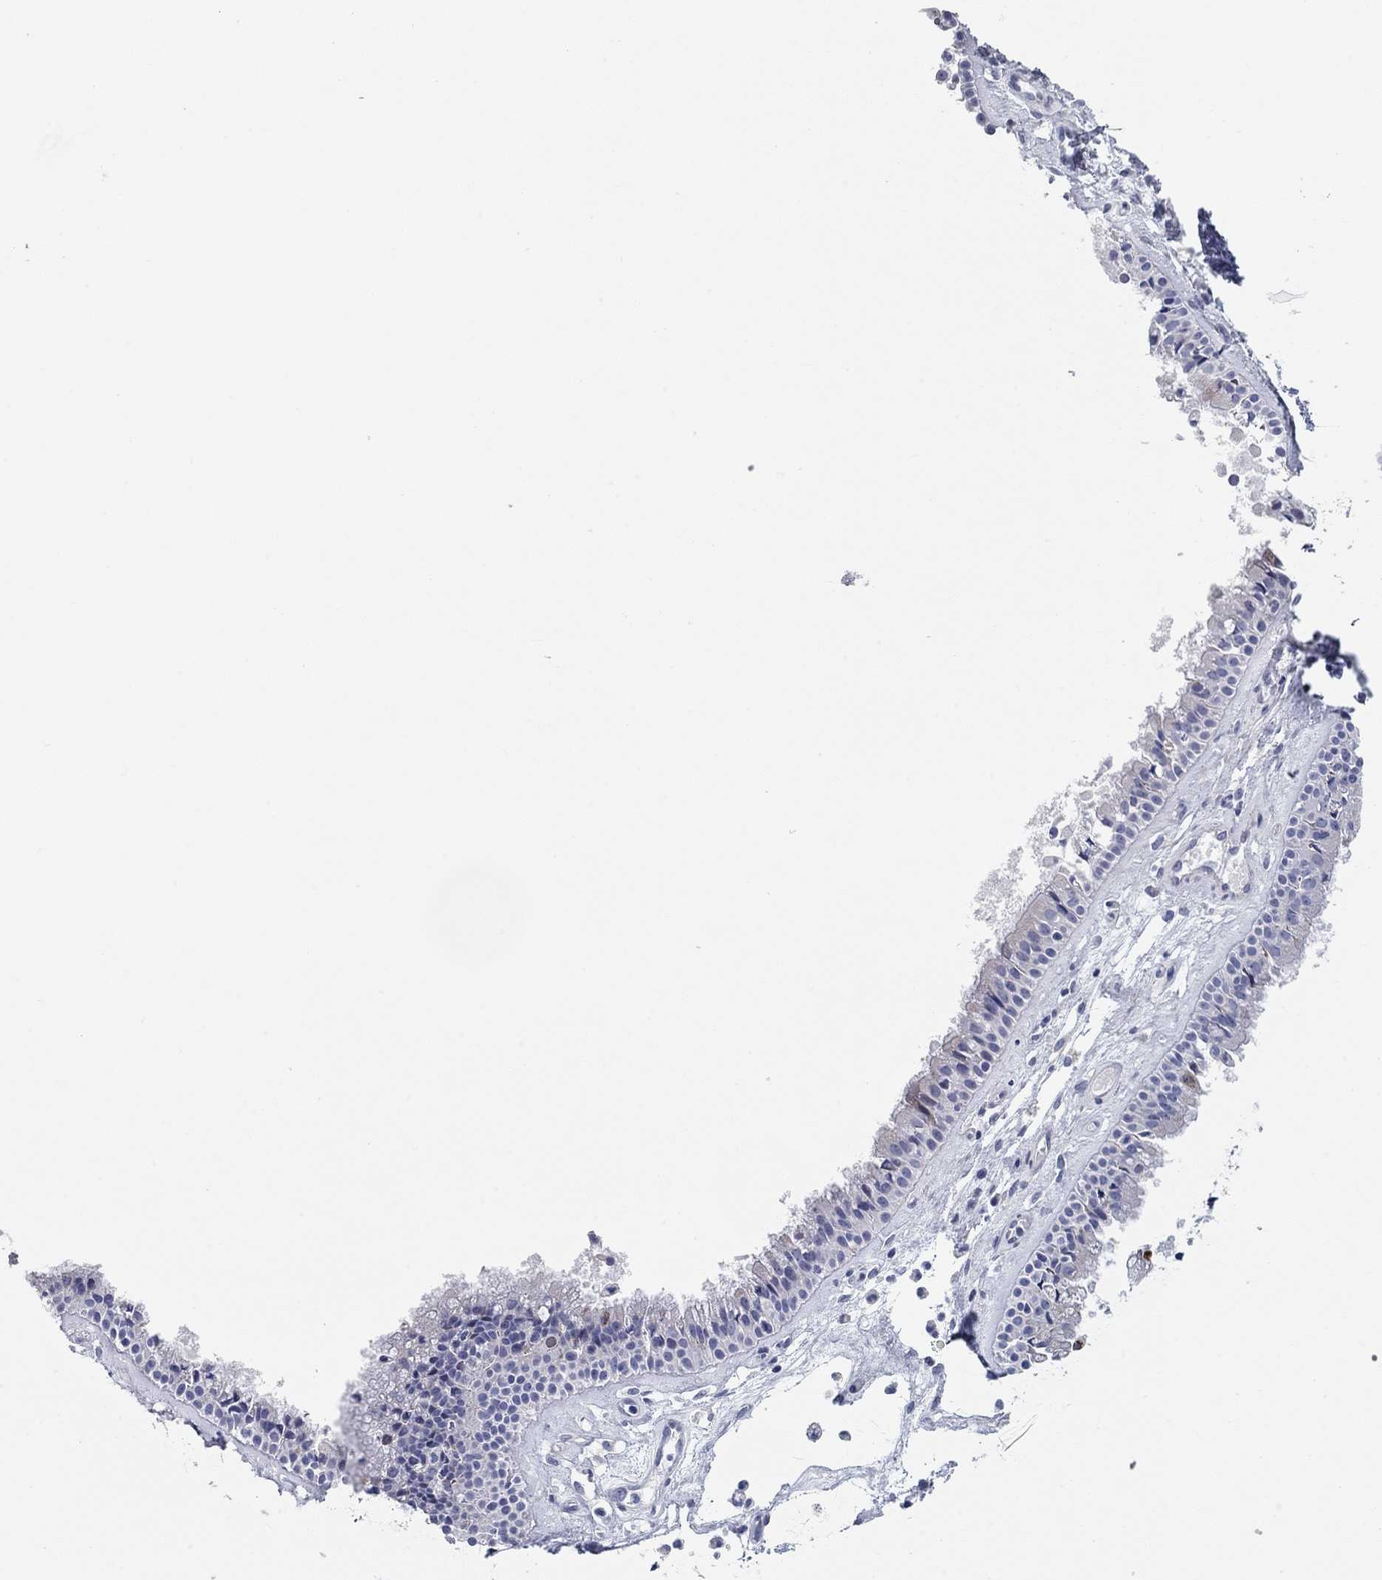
{"staining": {"intensity": "moderate", "quantity": "<25%", "location": "cytoplasmic/membranous"}, "tissue": "nasopharynx", "cell_type": "Respiratory epithelial cells", "image_type": "normal", "snomed": [{"axis": "morphology", "description": "Normal tissue, NOS"}, {"axis": "topography", "description": "Nasopharynx"}], "caption": "Immunohistochemistry (IHC) of normal nasopharynx shows low levels of moderate cytoplasmic/membranous expression in approximately <25% of respiratory epithelial cells. (IHC, brightfield microscopy, high magnification).", "gene": "CHI3L2", "patient": {"sex": "female", "age": 47}}